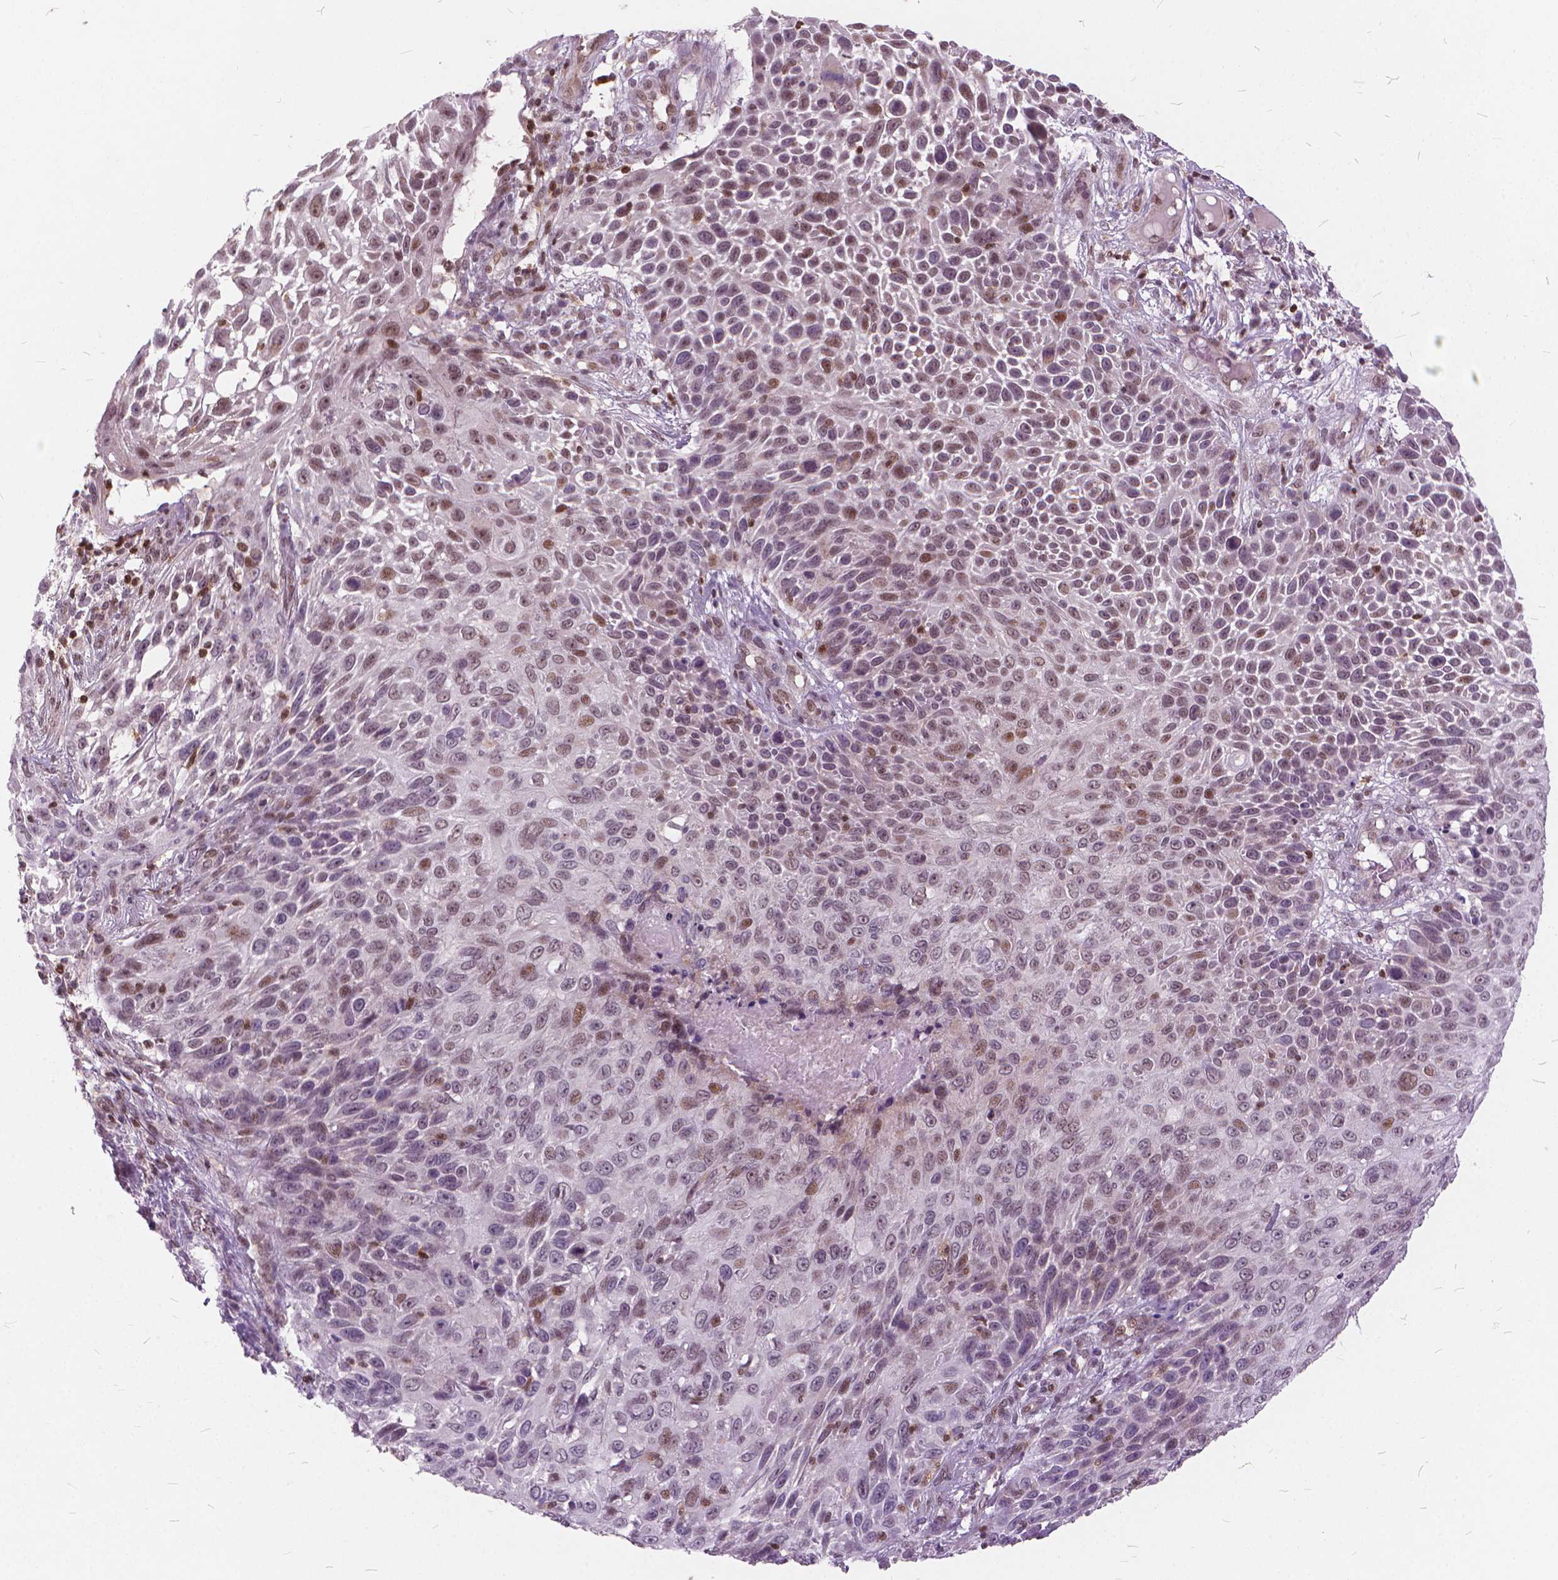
{"staining": {"intensity": "moderate", "quantity": "25%-75%", "location": "nuclear"}, "tissue": "skin cancer", "cell_type": "Tumor cells", "image_type": "cancer", "snomed": [{"axis": "morphology", "description": "Squamous cell carcinoma, NOS"}, {"axis": "topography", "description": "Skin"}], "caption": "Immunohistochemistry (IHC) image of neoplastic tissue: human skin squamous cell carcinoma stained using IHC exhibits medium levels of moderate protein expression localized specifically in the nuclear of tumor cells, appearing as a nuclear brown color.", "gene": "STAT5B", "patient": {"sex": "male", "age": 92}}